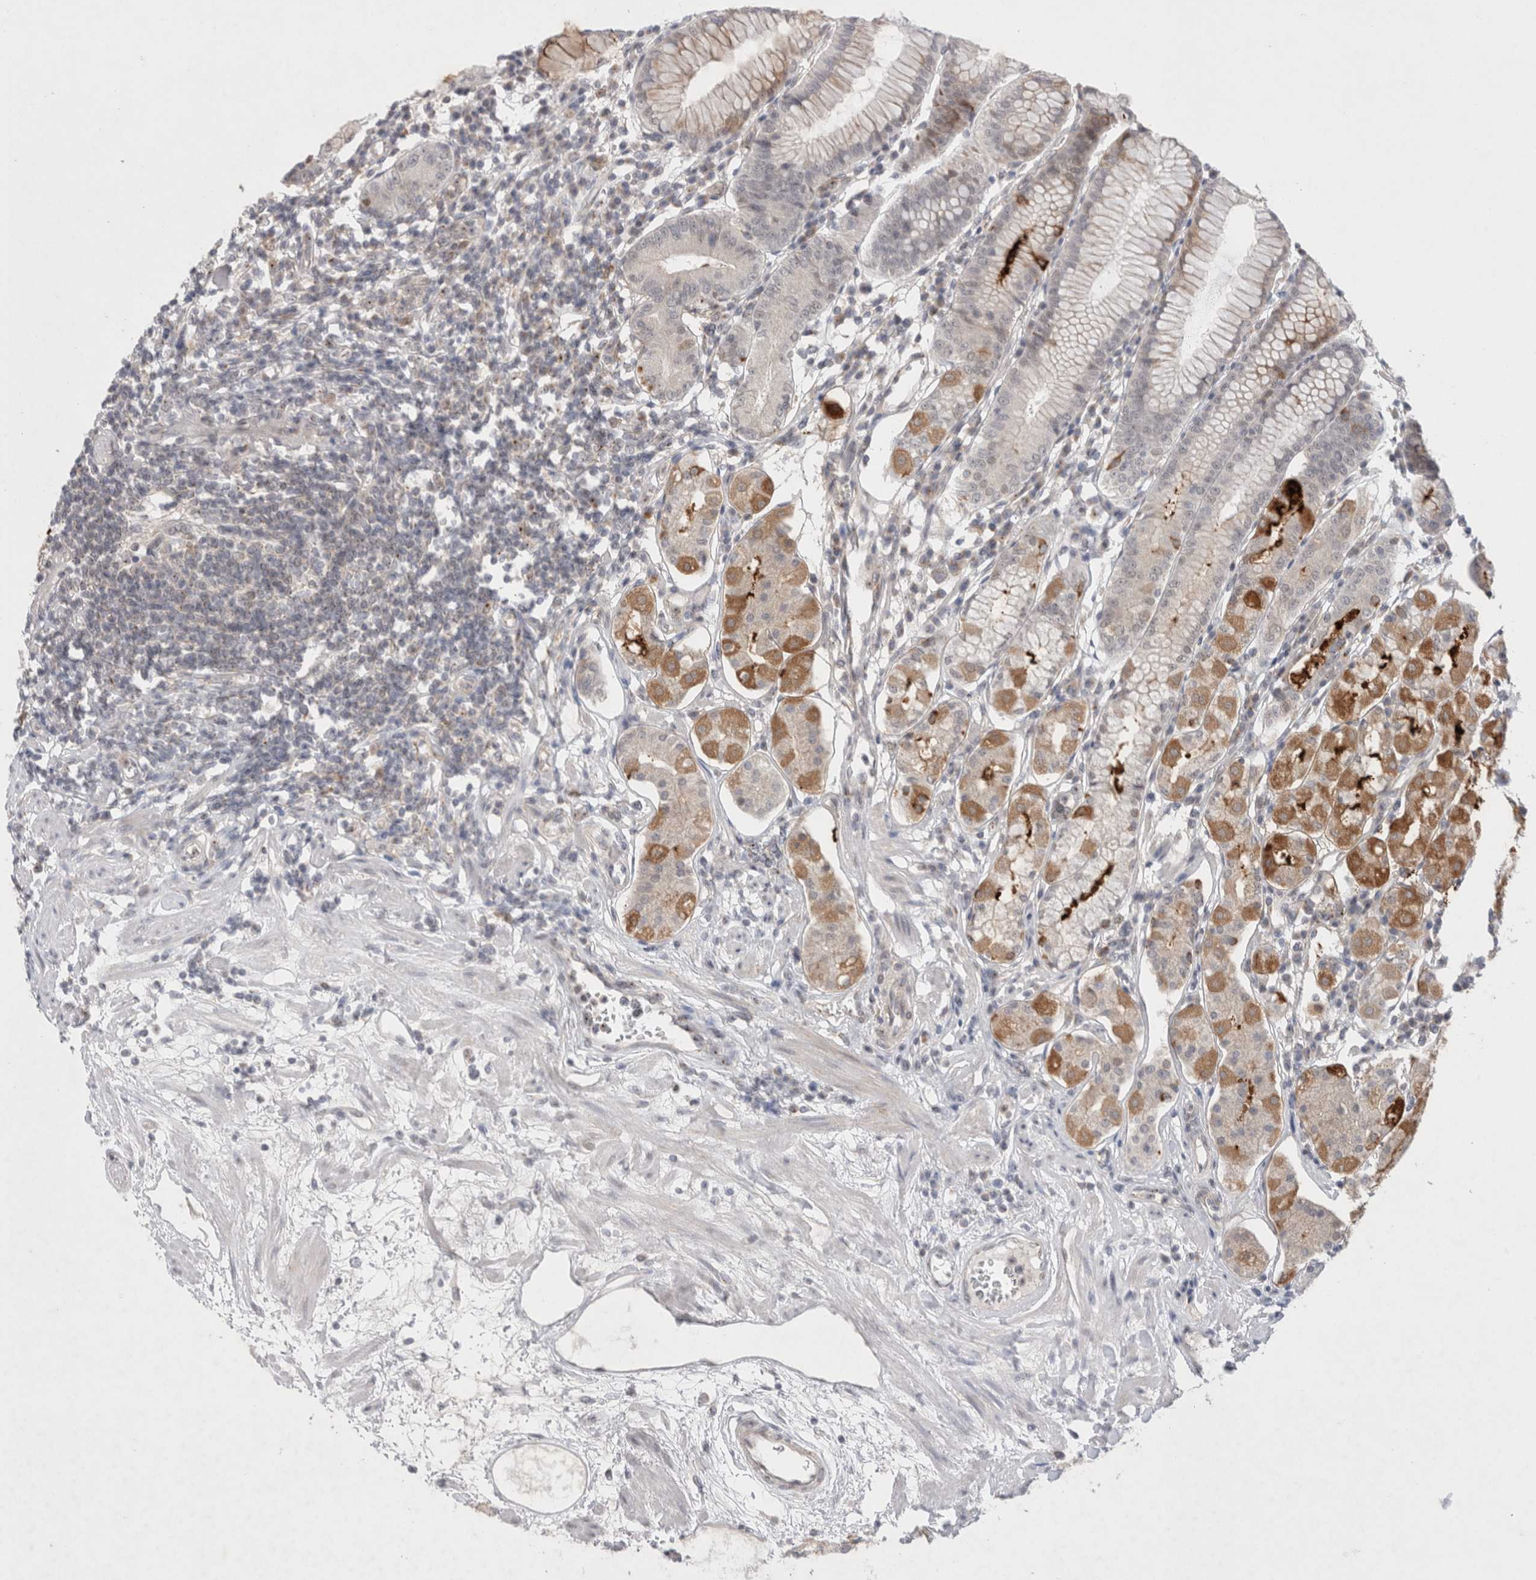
{"staining": {"intensity": "moderate", "quantity": "25%-75%", "location": "cytoplasmic/membranous"}, "tissue": "stomach", "cell_type": "Glandular cells", "image_type": "normal", "snomed": [{"axis": "morphology", "description": "Normal tissue, NOS"}, {"axis": "topography", "description": "Stomach"}, {"axis": "topography", "description": "Stomach, lower"}], "caption": "High-magnification brightfield microscopy of unremarkable stomach stained with DAB (brown) and counterstained with hematoxylin (blue). glandular cells exhibit moderate cytoplasmic/membranous staining is appreciated in approximately25%-75% of cells. (DAB (3,3'-diaminobenzidine) IHC, brown staining for protein, blue staining for nuclei).", "gene": "BICD2", "patient": {"sex": "female", "age": 56}}